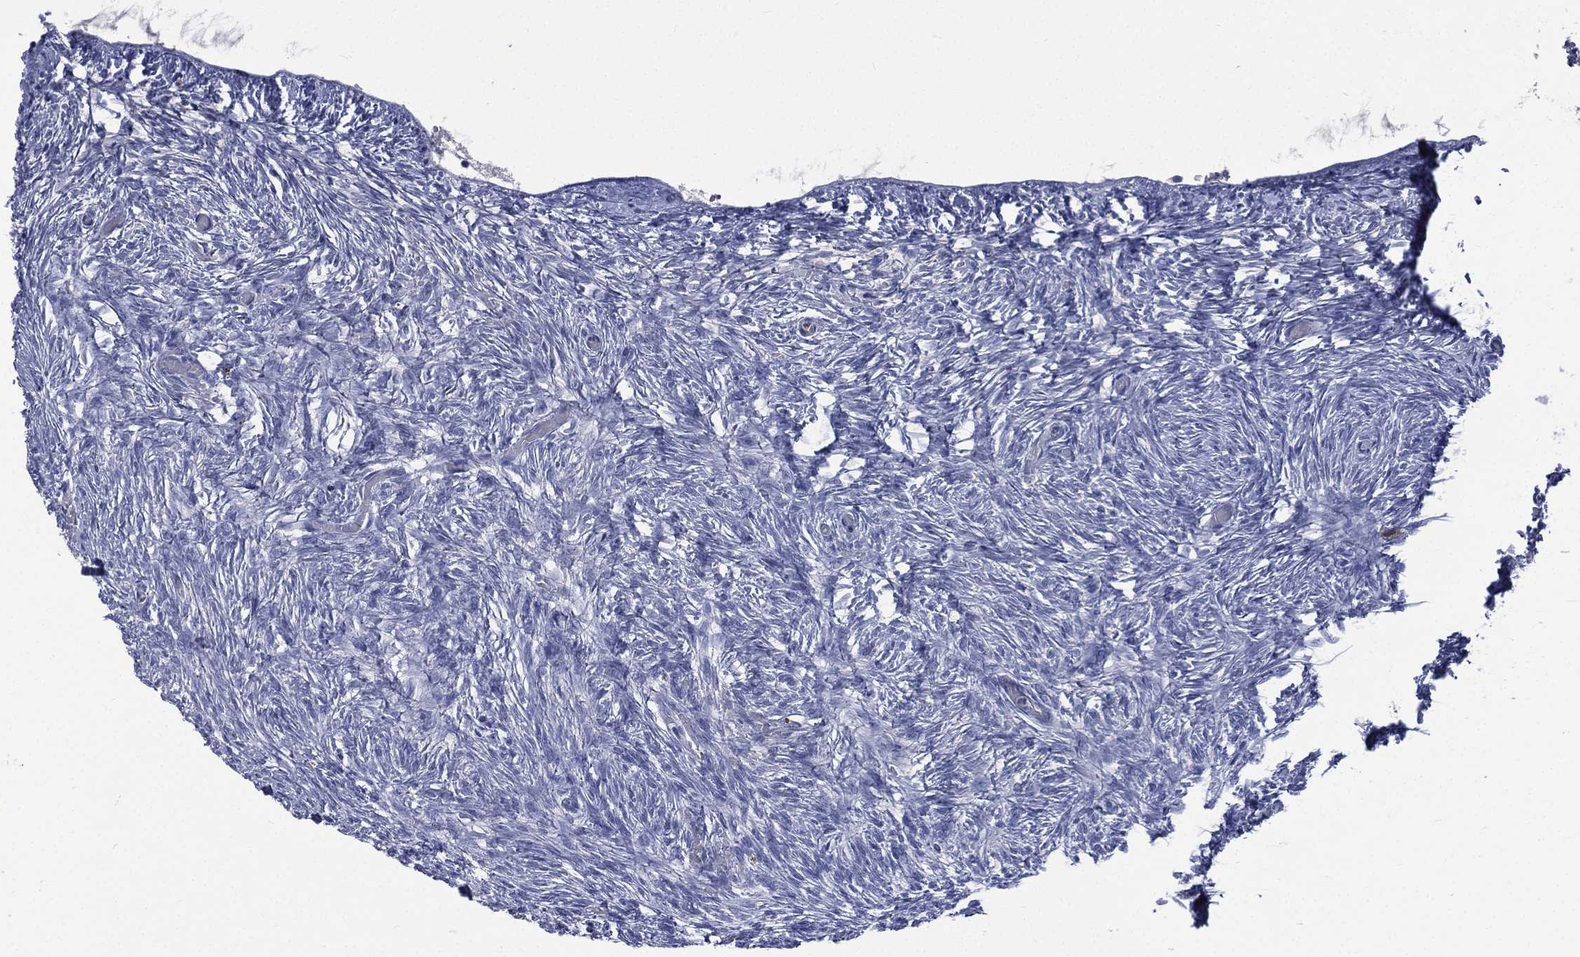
{"staining": {"intensity": "negative", "quantity": "none", "location": "none"}, "tissue": "ovary", "cell_type": "Ovarian stroma cells", "image_type": "normal", "snomed": [{"axis": "morphology", "description": "Normal tissue, NOS"}, {"axis": "topography", "description": "Ovary"}], "caption": "Immunohistochemistry (IHC) micrograph of unremarkable human ovary stained for a protein (brown), which displays no positivity in ovarian stroma cells. Nuclei are stained in blue.", "gene": "CA12", "patient": {"sex": "female", "age": 39}}